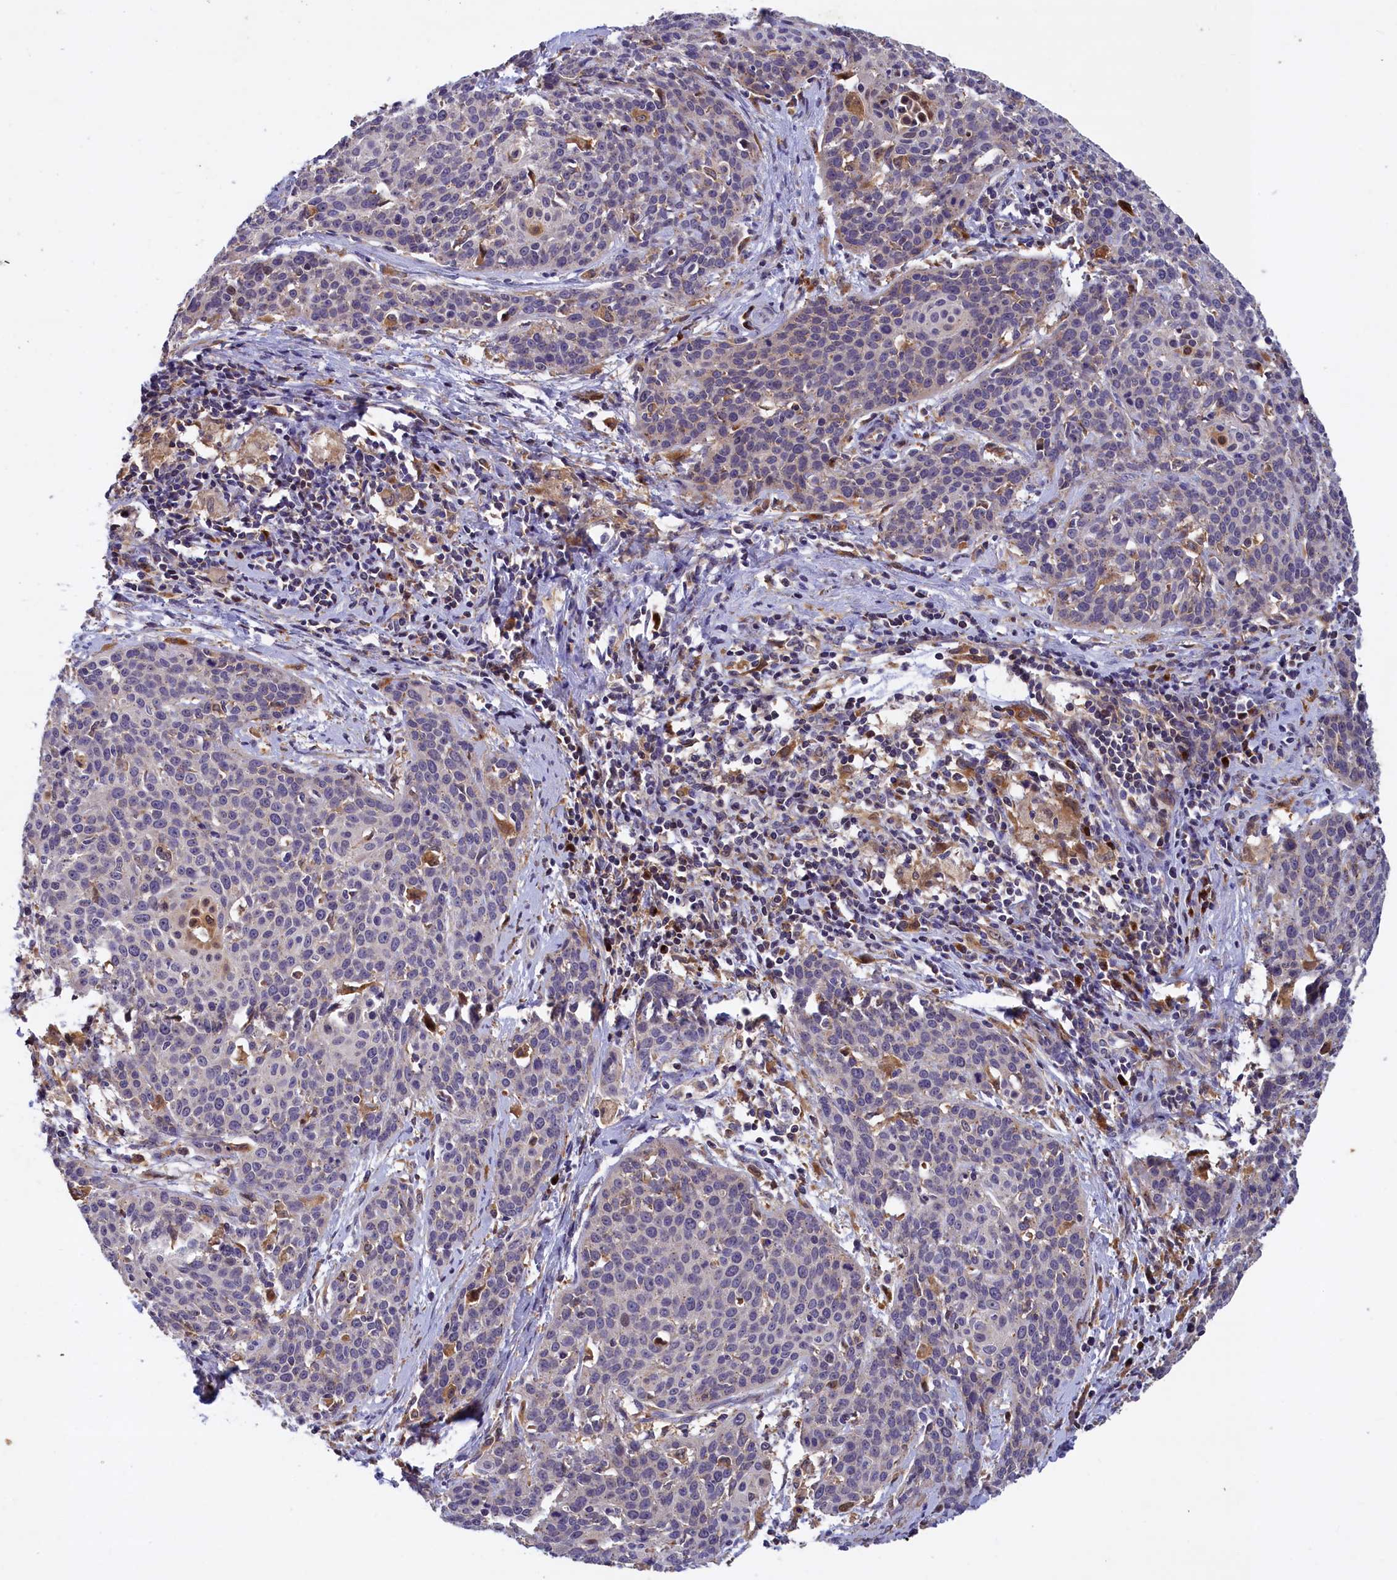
{"staining": {"intensity": "weak", "quantity": "<25%", "location": "cytoplasmic/membranous"}, "tissue": "cervical cancer", "cell_type": "Tumor cells", "image_type": "cancer", "snomed": [{"axis": "morphology", "description": "Squamous cell carcinoma, NOS"}, {"axis": "topography", "description": "Cervix"}], "caption": "Tumor cells are negative for brown protein staining in cervical squamous cell carcinoma.", "gene": "NAIP", "patient": {"sex": "female", "age": 38}}